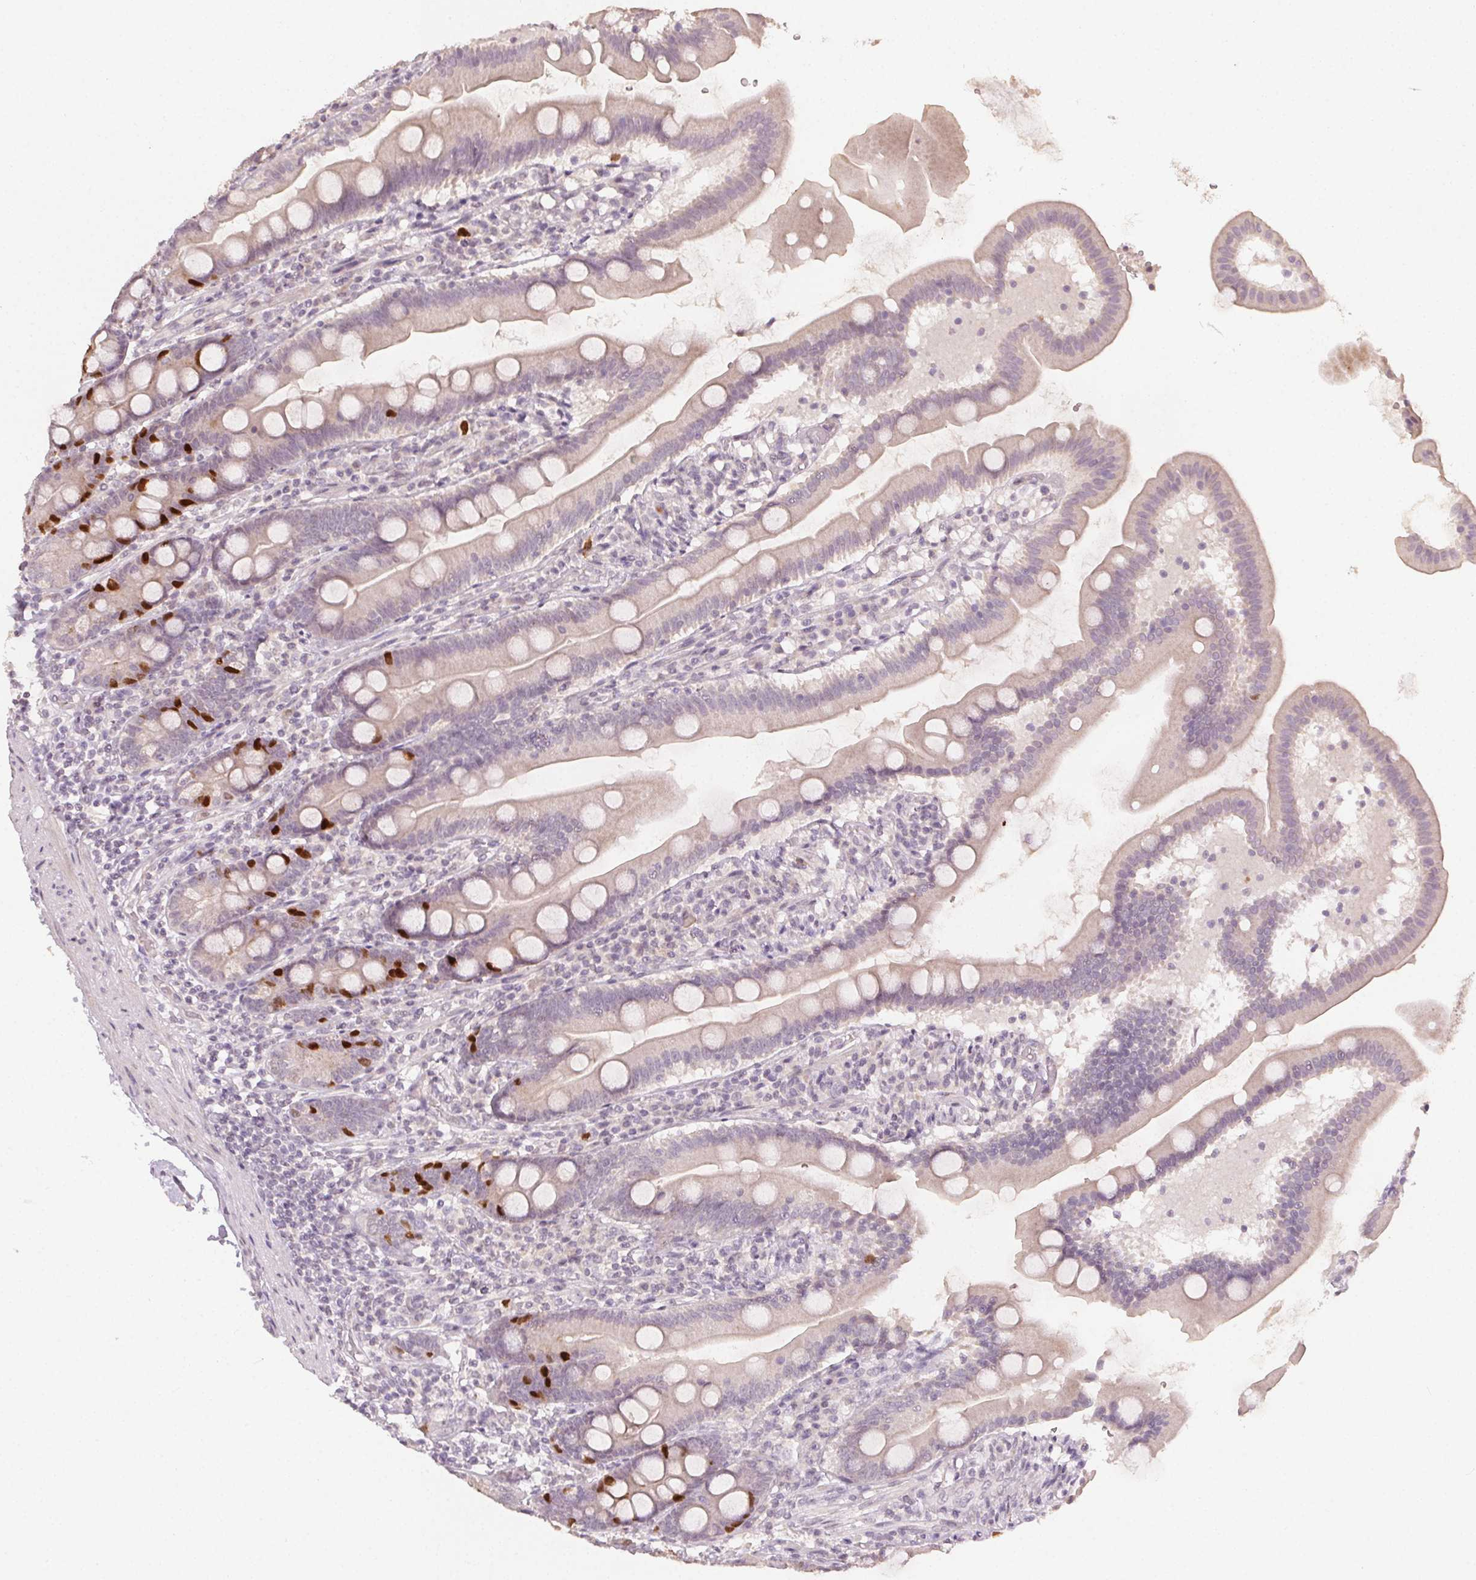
{"staining": {"intensity": "strong", "quantity": "25%-75%", "location": "nuclear"}, "tissue": "duodenum", "cell_type": "Glandular cells", "image_type": "normal", "snomed": [{"axis": "morphology", "description": "Normal tissue, NOS"}, {"axis": "topography", "description": "Duodenum"}], "caption": "Immunohistochemical staining of benign duodenum reveals 25%-75% levels of strong nuclear protein staining in about 25%-75% of glandular cells.", "gene": "ANLN", "patient": {"sex": "female", "age": 67}}